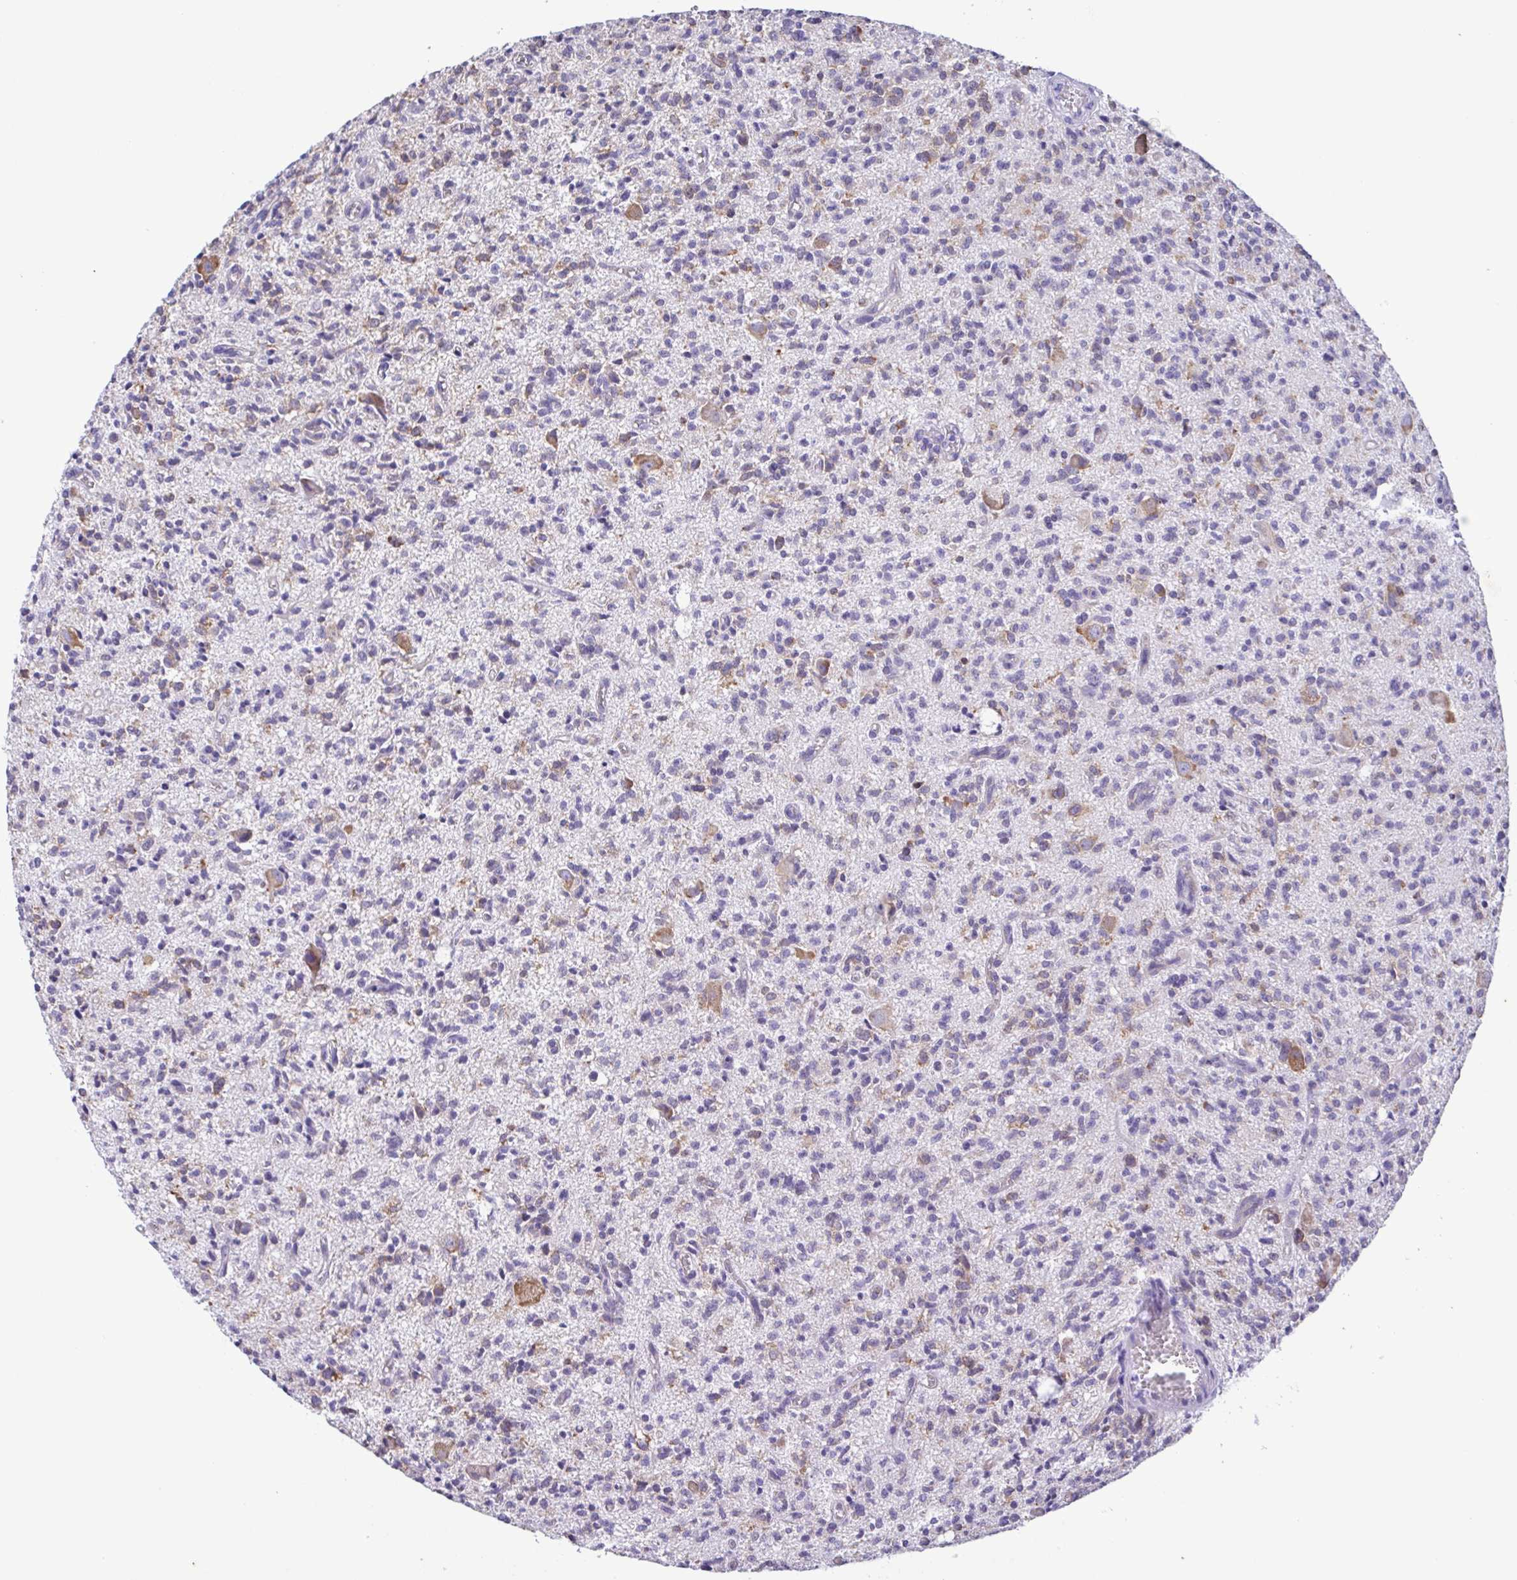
{"staining": {"intensity": "weak", "quantity": "<25%", "location": "cytoplasmic/membranous"}, "tissue": "glioma", "cell_type": "Tumor cells", "image_type": "cancer", "snomed": [{"axis": "morphology", "description": "Glioma, malignant, Low grade"}, {"axis": "topography", "description": "Brain"}], "caption": "Glioma was stained to show a protein in brown. There is no significant staining in tumor cells.", "gene": "TNNI3", "patient": {"sex": "male", "age": 64}}